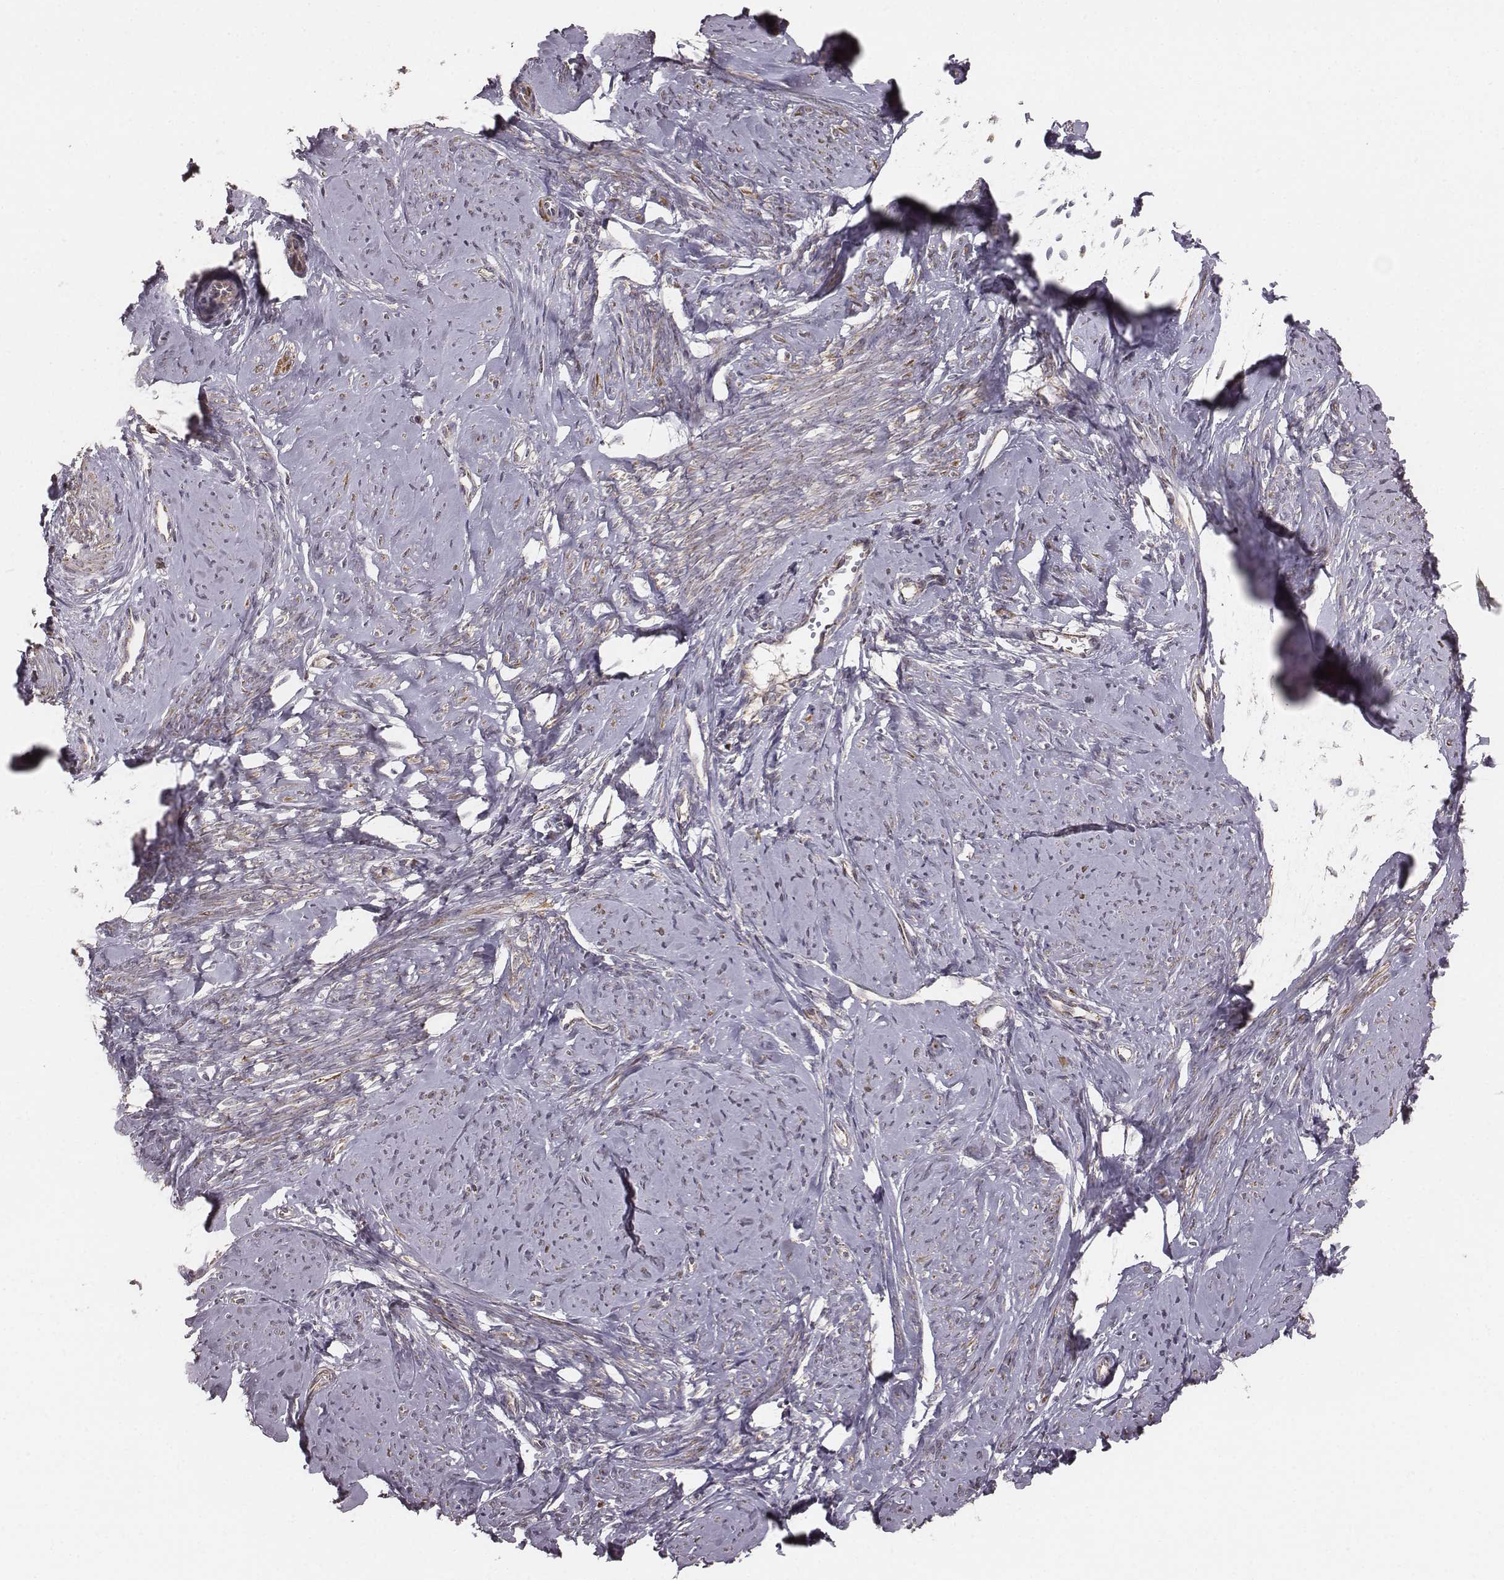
{"staining": {"intensity": "moderate", "quantity": ">75%", "location": "cytoplasmic/membranous"}, "tissue": "smooth muscle", "cell_type": "Smooth muscle cells", "image_type": "normal", "snomed": [{"axis": "morphology", "description": "Normal tissue, NOS"}, {"axis": "topography", "description": "Smooth muscle"}], "caption": "Immunohistochemical staining of benign smooth muscle reveals medium levels of moderate cytoplasmic/membranous positivity in about >75% of smooth muscle cells.", "gene": "PDCD2L", "patient": {"sex": "female", "age": 48}}